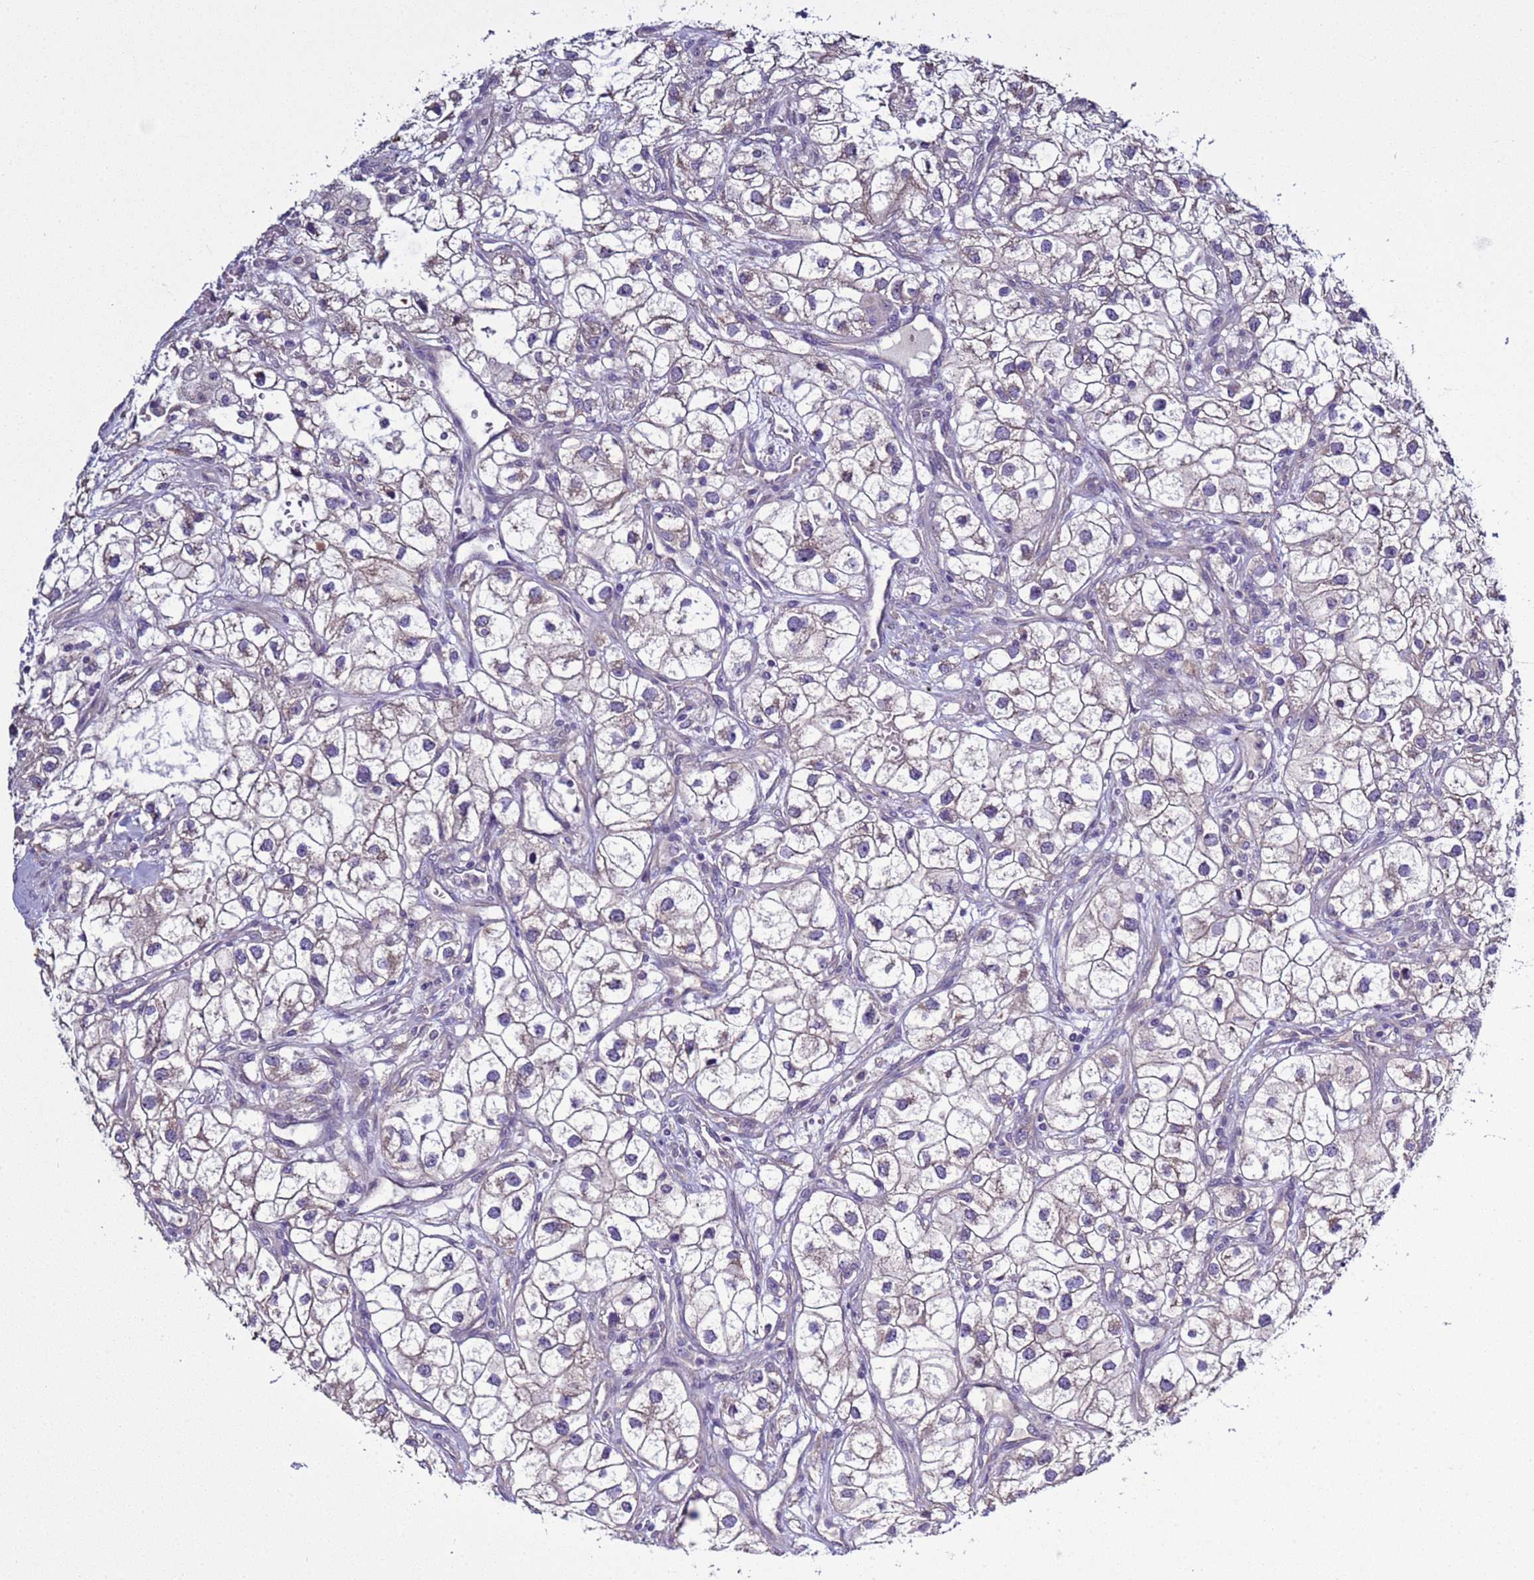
{"staining": {"intensity": "negative", "quantity": "none", "location": "none"}, "tissue": "renal cancer", "cell_type": "Tumor cells", "image_type": "cancer", "snomed": [{"axis": "morphology", "description": "Adenocarcinoma, NOS"}, {"axis": "topography", "description": "Kidney"}], "caption": "This histopathology image is of renal cancer stained with immunohistochemistry to label a protein in brown with the nuclei are counter-stained blue. There is no expression in tumor cells.", "gene": "RABL2B", "patient": {"sex": "male", "age": 59}}